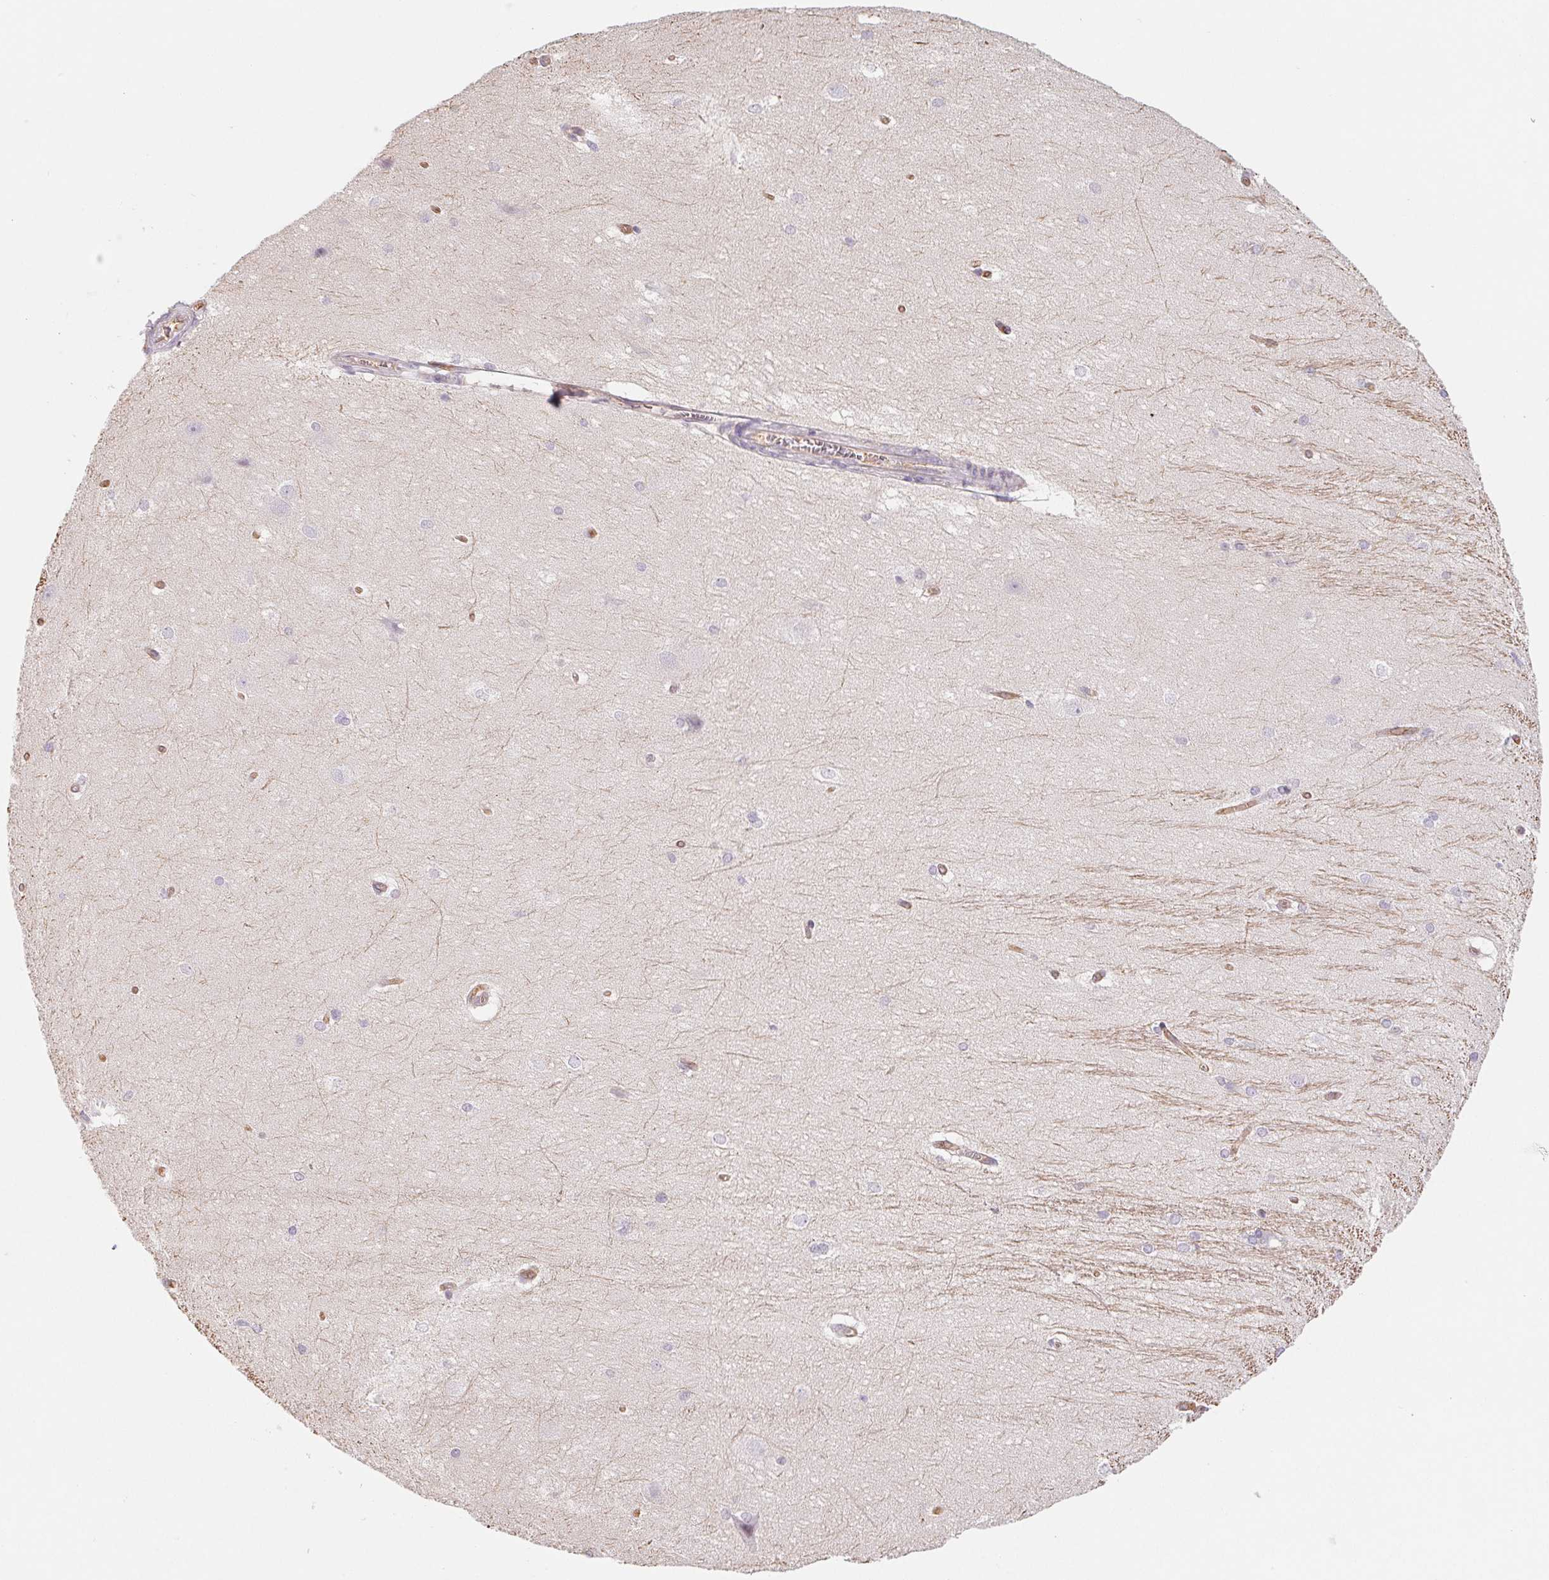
{"staining": {"intensity": "negative", "quantity": "none", "location": "none"}, "tissue": "hippocampus", "cell_type": "Glial cells", "image_type": "normal", "snomed": [{"axis": "morphology", "description": "Normal tissue, NOS"}, {"axis": "topography", "description": "Cerebral cortex"}, {"axis": "topography", "description": "Hippocampus"}], "caption": "The immunohistochemistry image has no significant expression in glial cells of hippocampus.", "gene": "ANKRD13B", "patient": {"sex": "female", "age": 19}}